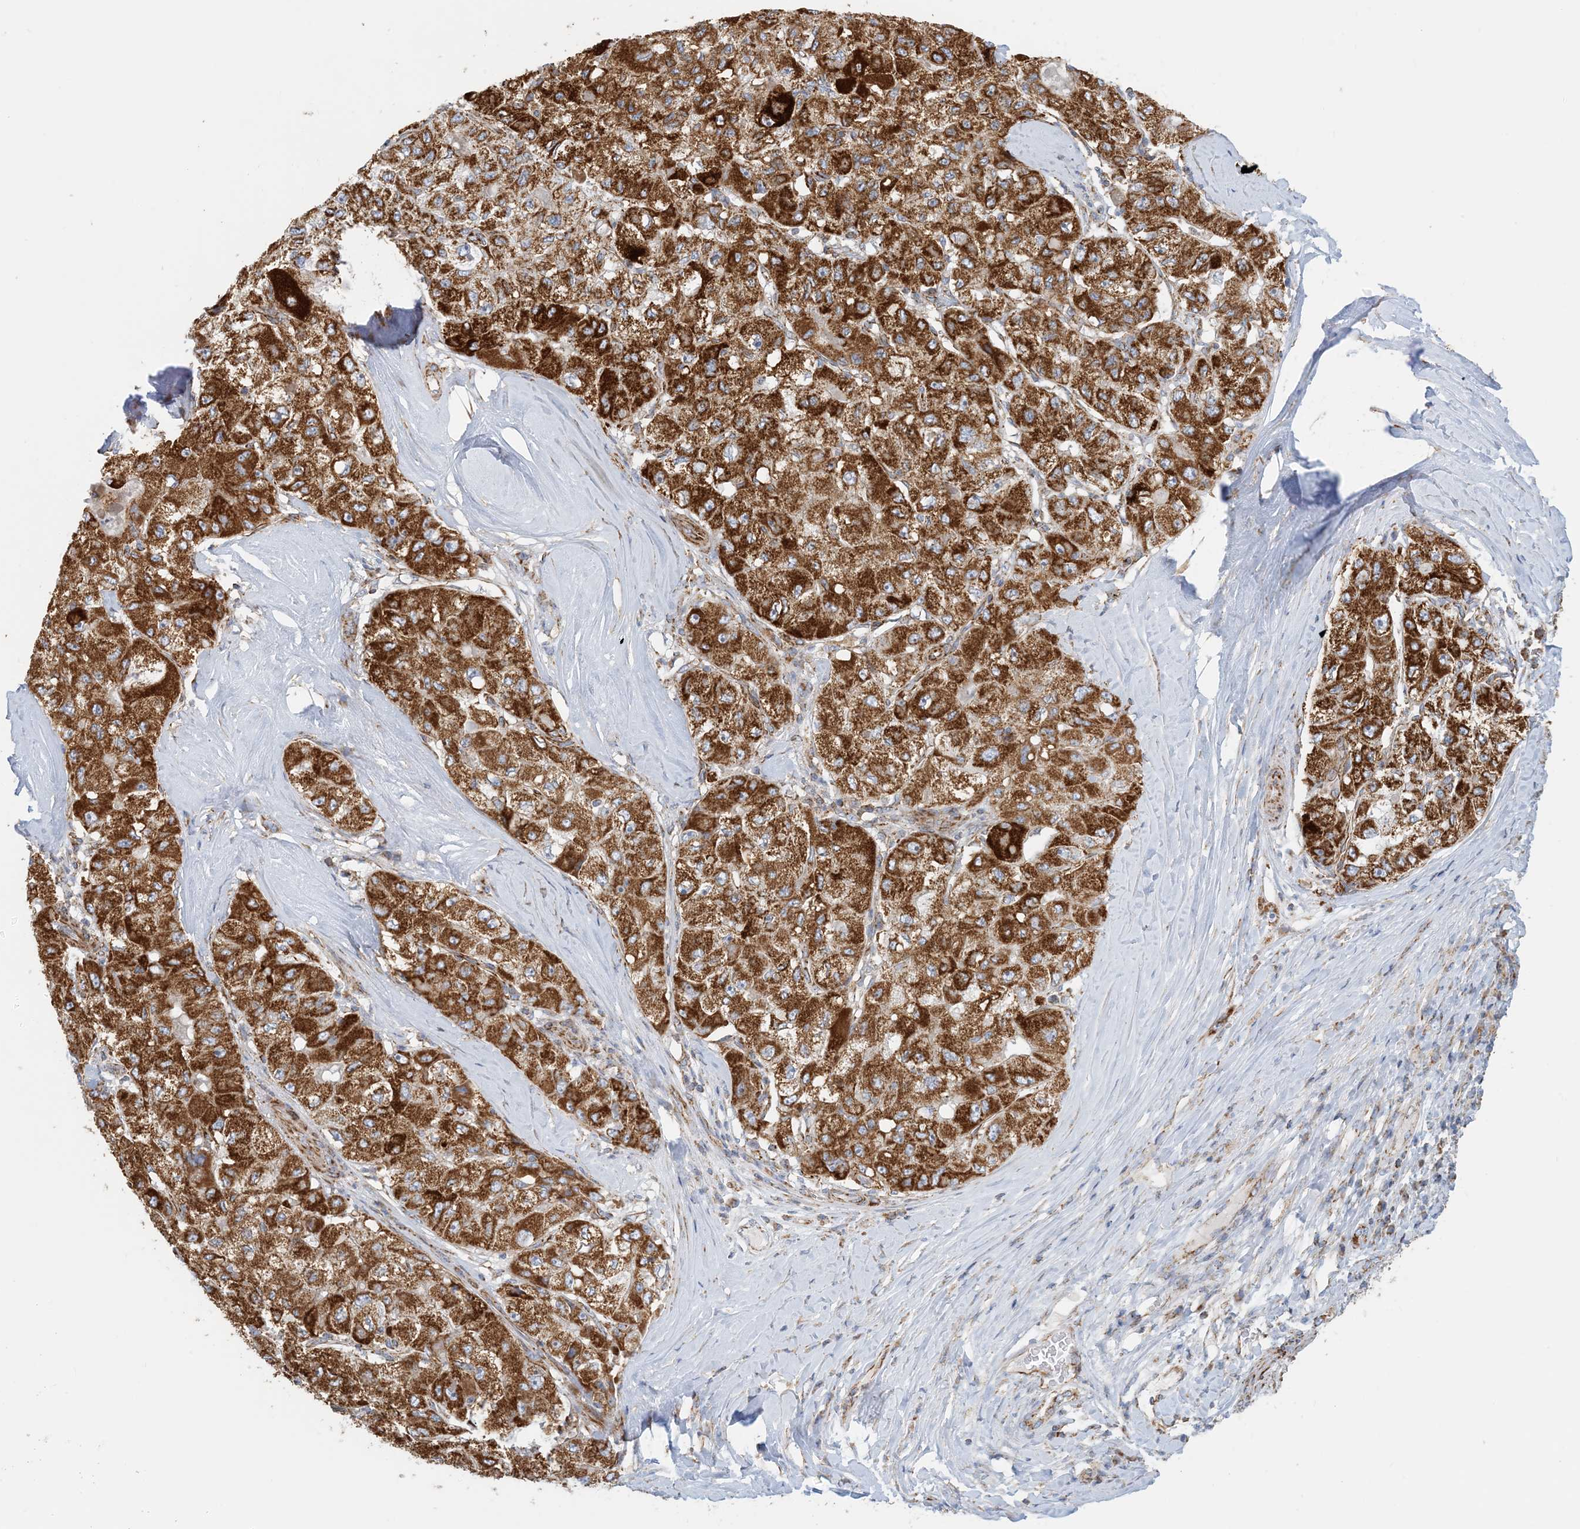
{"staining": {"intensity": "strong", "quantity": ">75%", "location": "cytoplasmic/membranous"}, "tissue": "liver cancer", "cell_type": "Tumor cells", "image_type": "cancer", "snomed": [{"axis": "morphology", "description": "Carcinoma, Hepatocellular, NOS"}, {"axis": "topography", "description": "Liver"}], "caption": "IHC of hepatocellular carcinoma (liver) displays high levels of strong cytoplasmic/membranous expression in about >75% of tumor cells. The staining is performed using DAB brown chromogen to label protein expression. The nuclei are counter-stained blue using hematoxylin.", "gene": "COA3", "patient": {"sex": "male", "age": 80}}